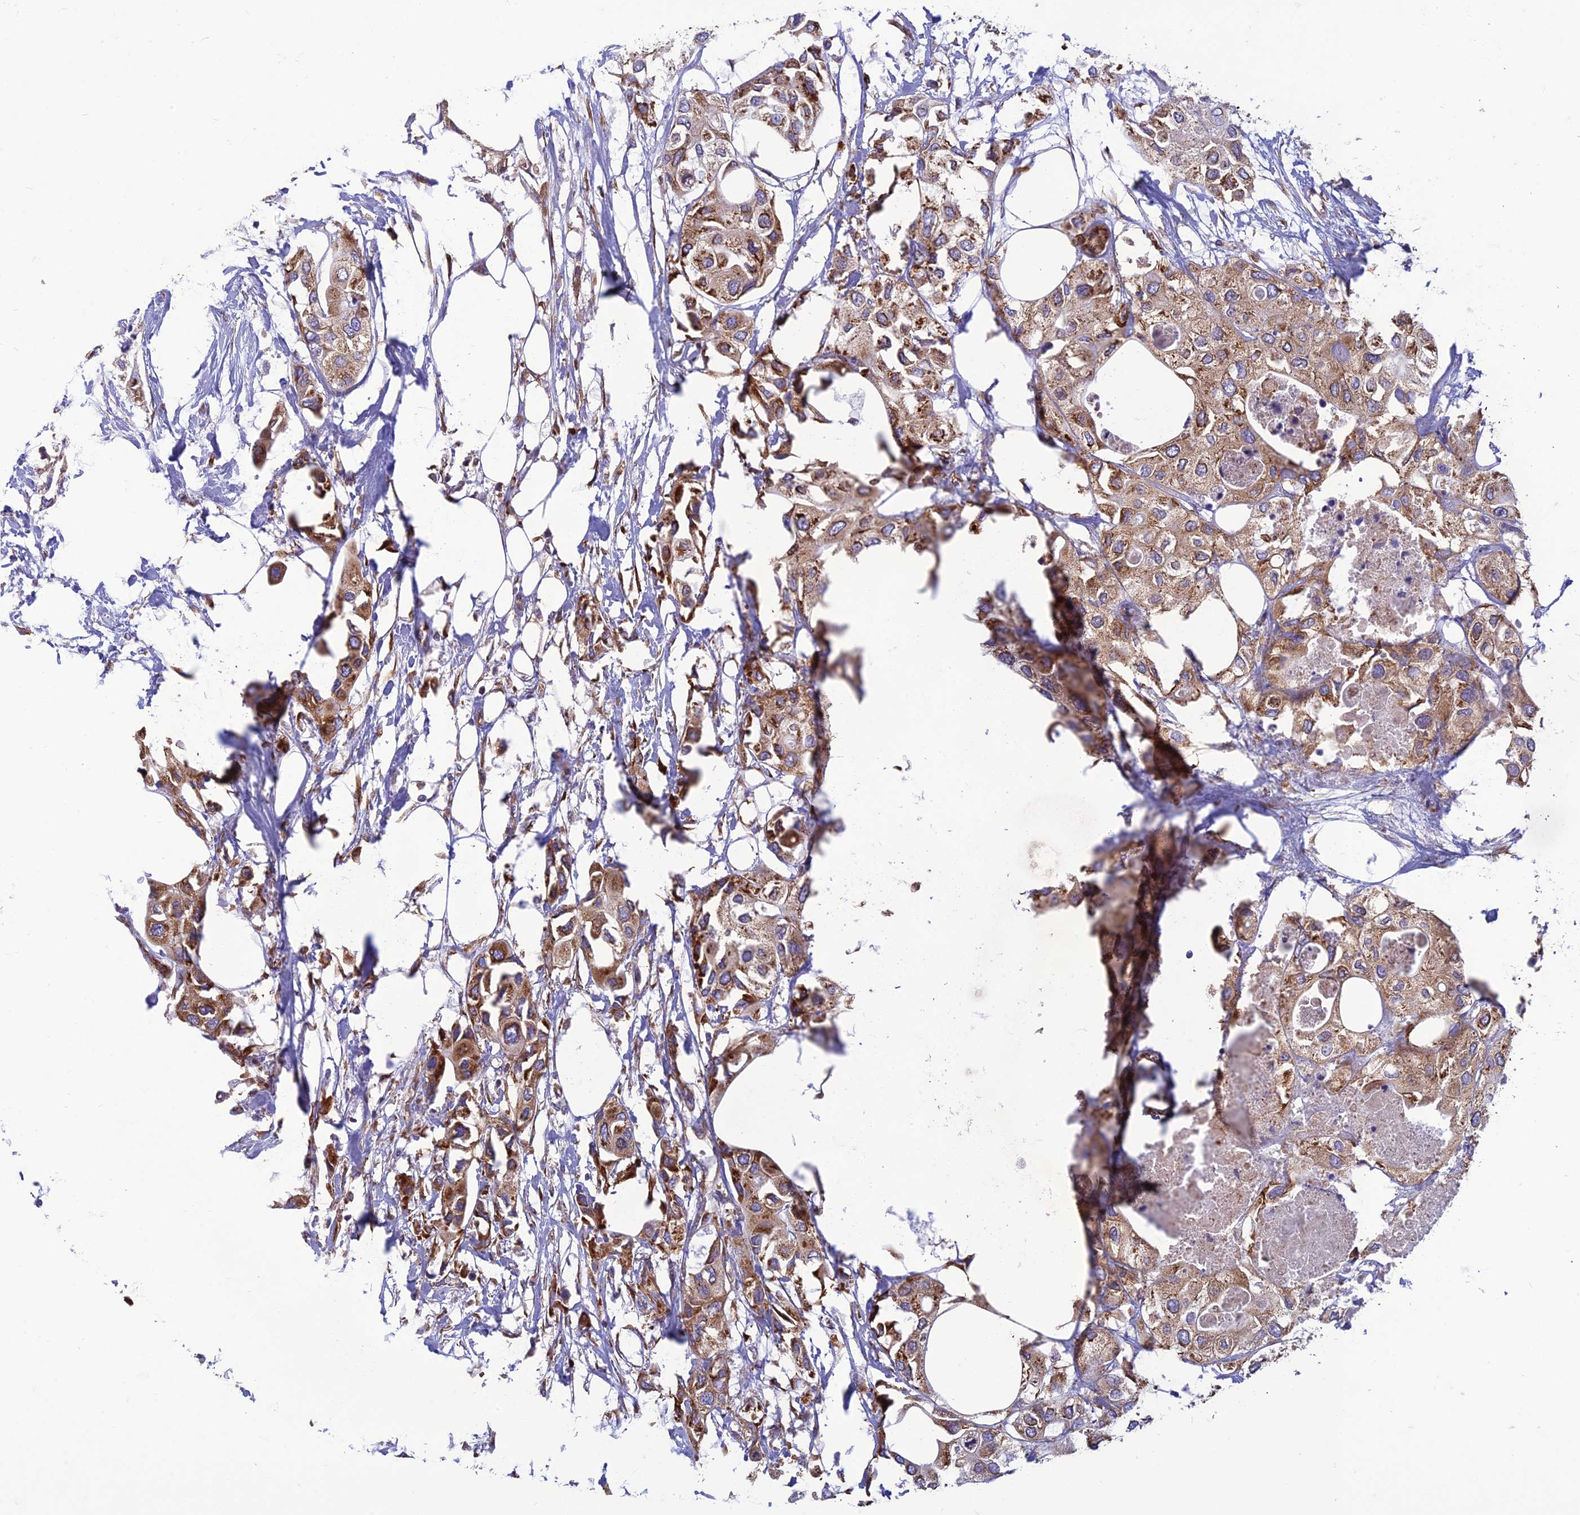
{"staining": {"intensity": "moderate", "quantity": ">75%", "location": "cytoplasmic/membranous"}, "tissue": "urothelial cancer", "cell_type": "Tumor cells", "image_type": "cancer", "snomed": [{"axis": "morphology", "description": "Urothelial carcinoma, High grade"}, {"axis": "topography", "description": "Urinary bladder"}], "caption": "Human high-grade urothelial carcinoma stained with a brown dye reveals moderate cytoplasmic/membranous positive expression in about >75% of tumor cells.", "gene": "RPL17-C18orf32", "patient": {"sex": "male", "age": 64}}